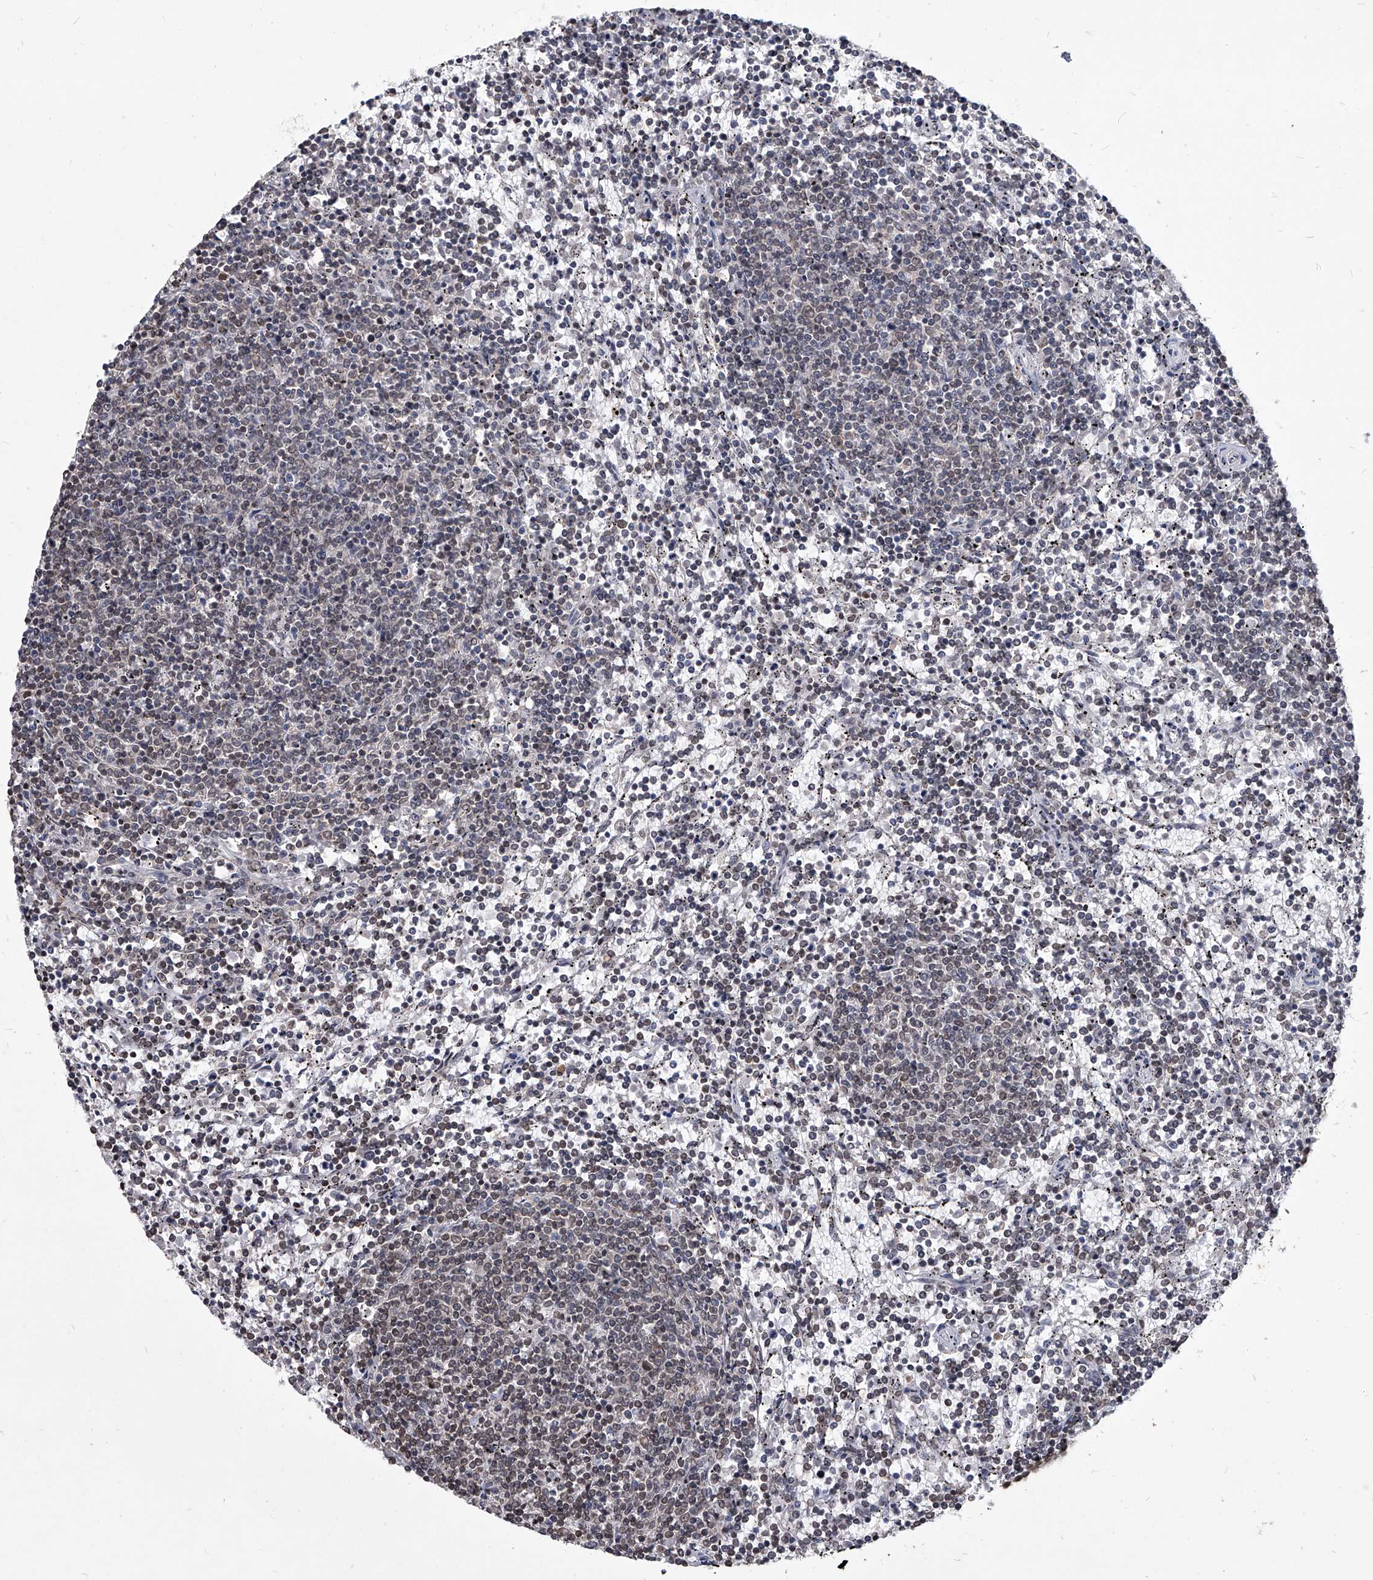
{"staining": {"intensity": "weak", "quantity": "<25%", "location": "nuclear"}, "tissue": "lymphoma", "cell_type": "Tumor cells", "image_type": "cancer", "snomed": [{"axis": "morphology", "description": "Malignant lymphoma, non-Hodgkin's type, Low grade"}, {"axis": "topography", "description": "Spleen"}], "caption": "DAB (3,3'-diaminobenzidine) immunohistochemical staining of lymphoma displays no significant expression in tumor cells.", "gene": "PPIL4", "patient": {"sex": "female", "age": 50}}